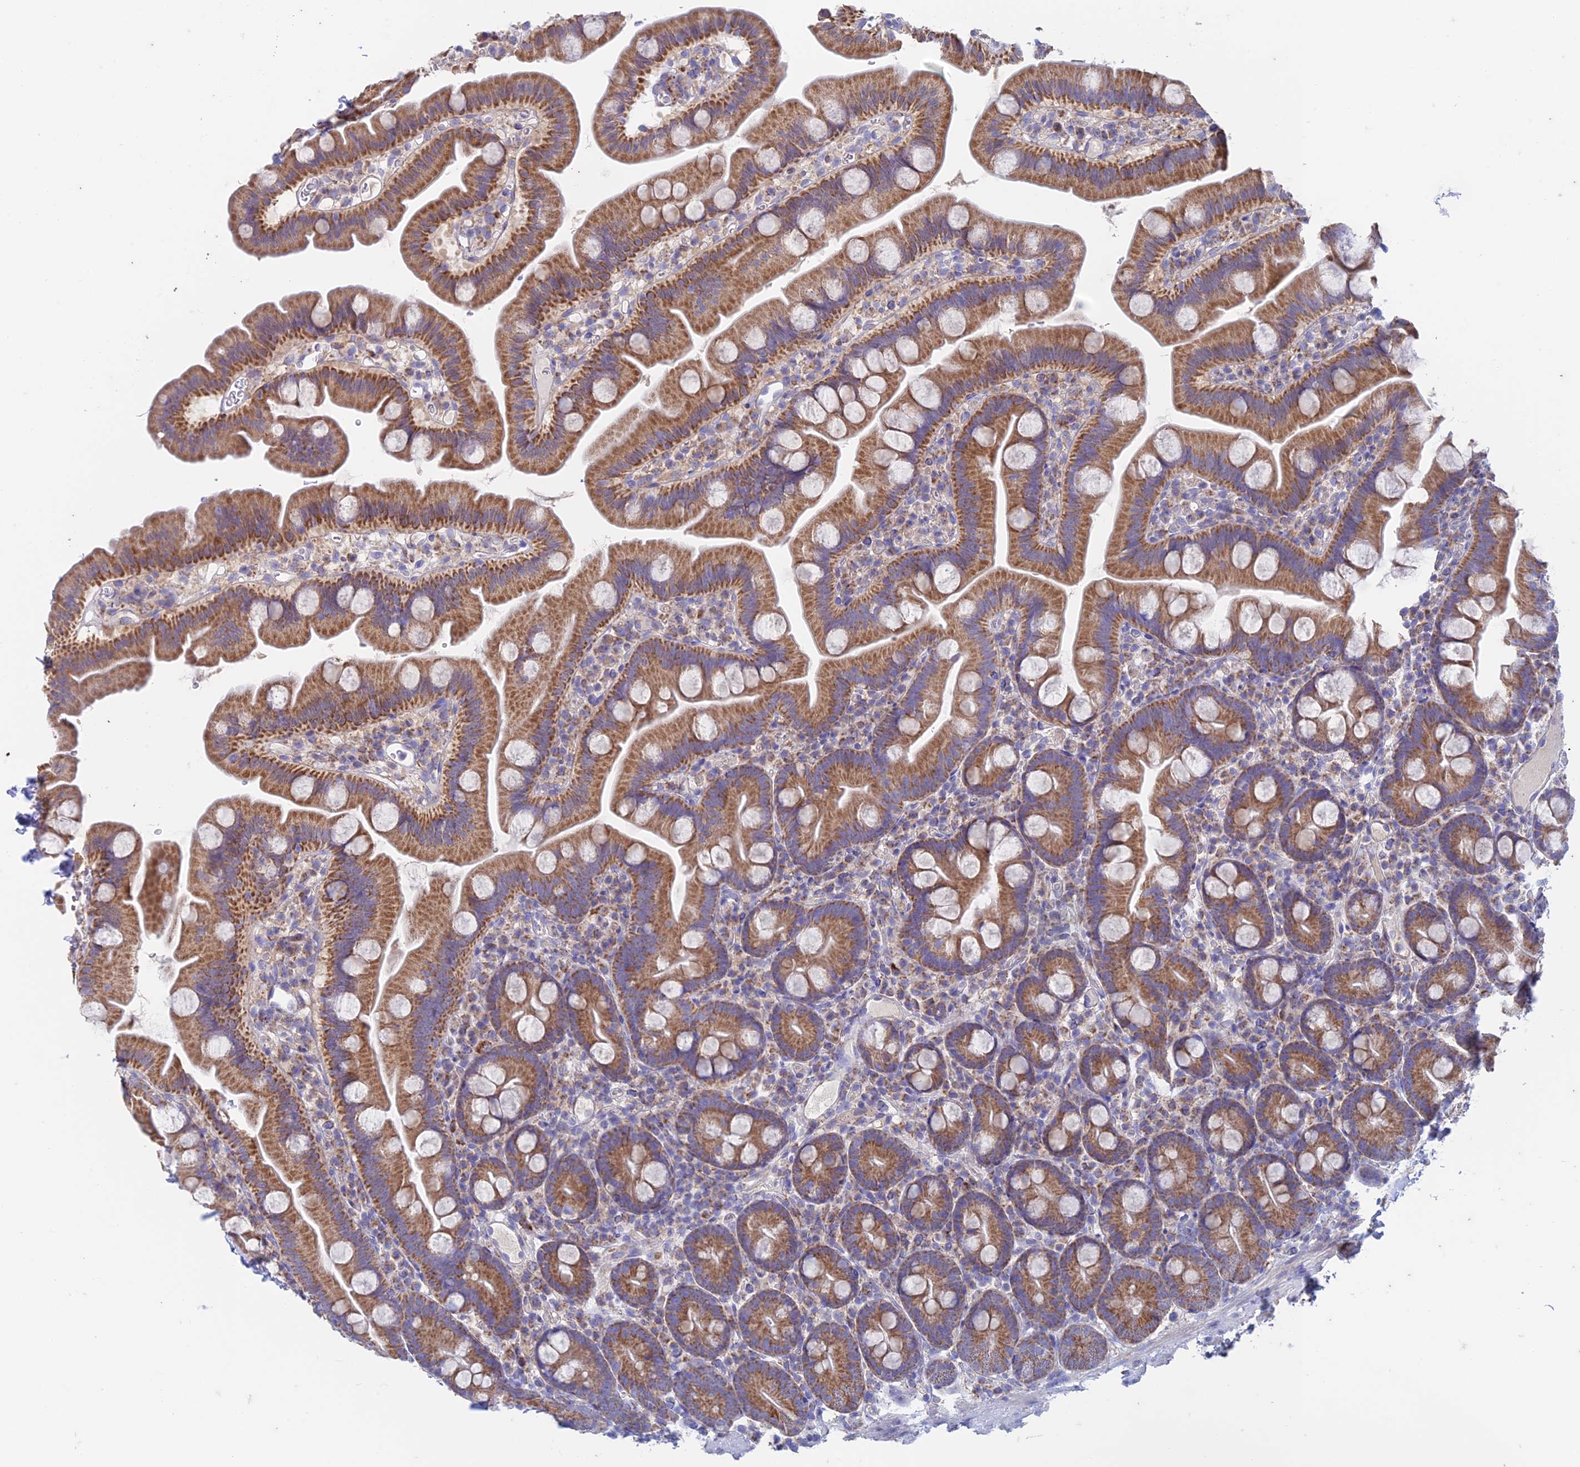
{"staining": {"intensity": "strong", "quantity": "25%-75%", "location": "cytoplasmic/membranous"}, "tissue": "small intestine", "cell_type": "Glandular cells", "image_type": "normal", "snomed": [{"axis": "morphology", "description": "Normal tissue, NOS"}, {"axis": "topography", "description": "Small intestine"}], "caption": "Protein staining of benign small intestine shows strong cytoplasmic/membranous staining in about 25%-75% of glandular cells. (Stains: DAB (3,3'-diaminobenzidine) in brown, nuclei in blue, Microscopy: brightfield microscopy at high magnification).", "gene": "ZNF181", "patient": {"sex": "female", "age": 68}}